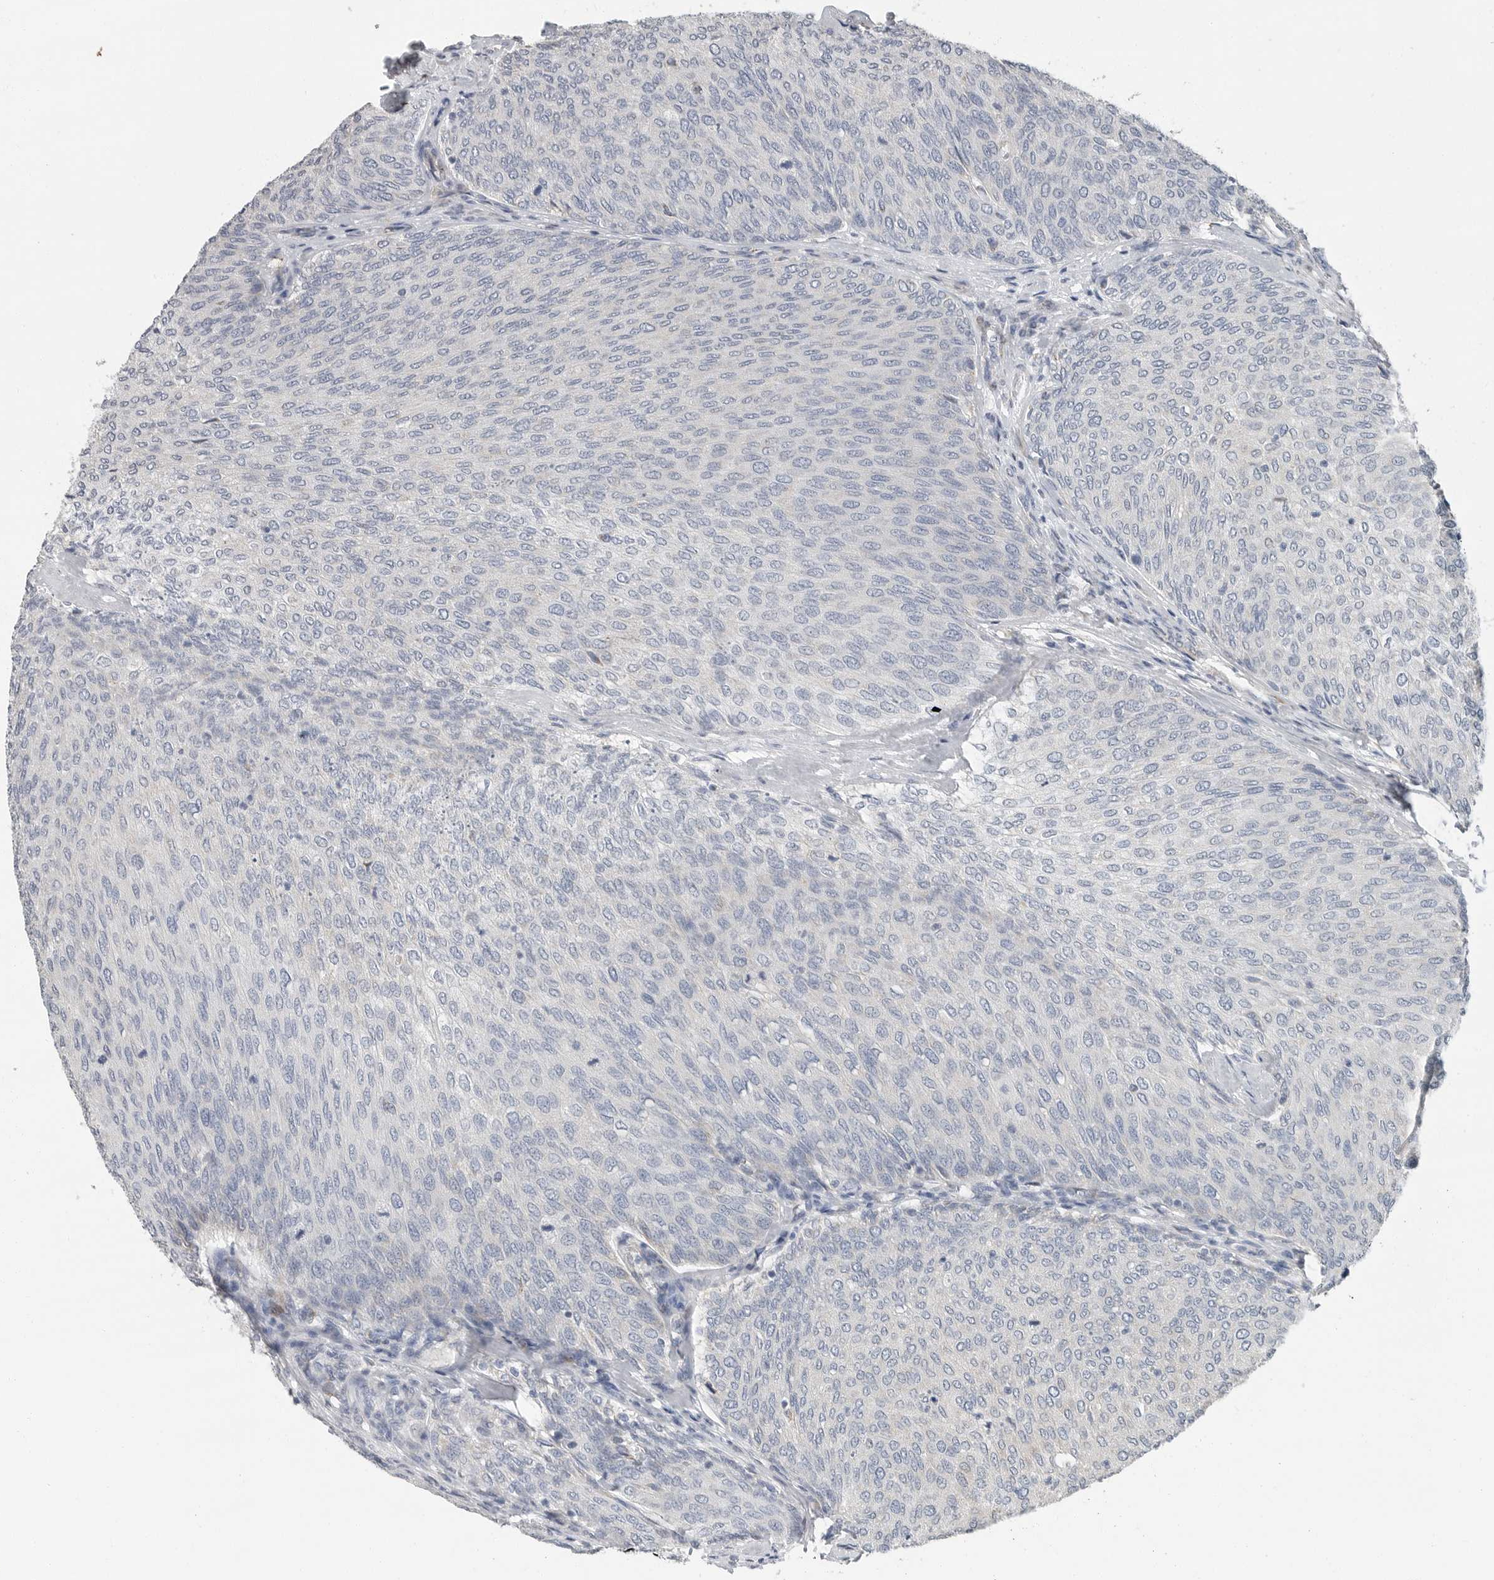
{"staining": {"intensity": "negative", "quantity": "none", "location": "none"}, "tissue": "urothelial cancer", "cell_type": "Tumor cells", "image_type": "cancer", "snomed": [{"axis": "morphology", "description": "Urothelial carcinoma, Low grade"}, {"axis": "topography", "description": "Urinary bladder"}], "caption": "Urothelial cancer was stained to show a protein in brown. There is no significant staining in tumor cells.", "gene": "PLN", "patient": {"sex": "female", "age": 79}}